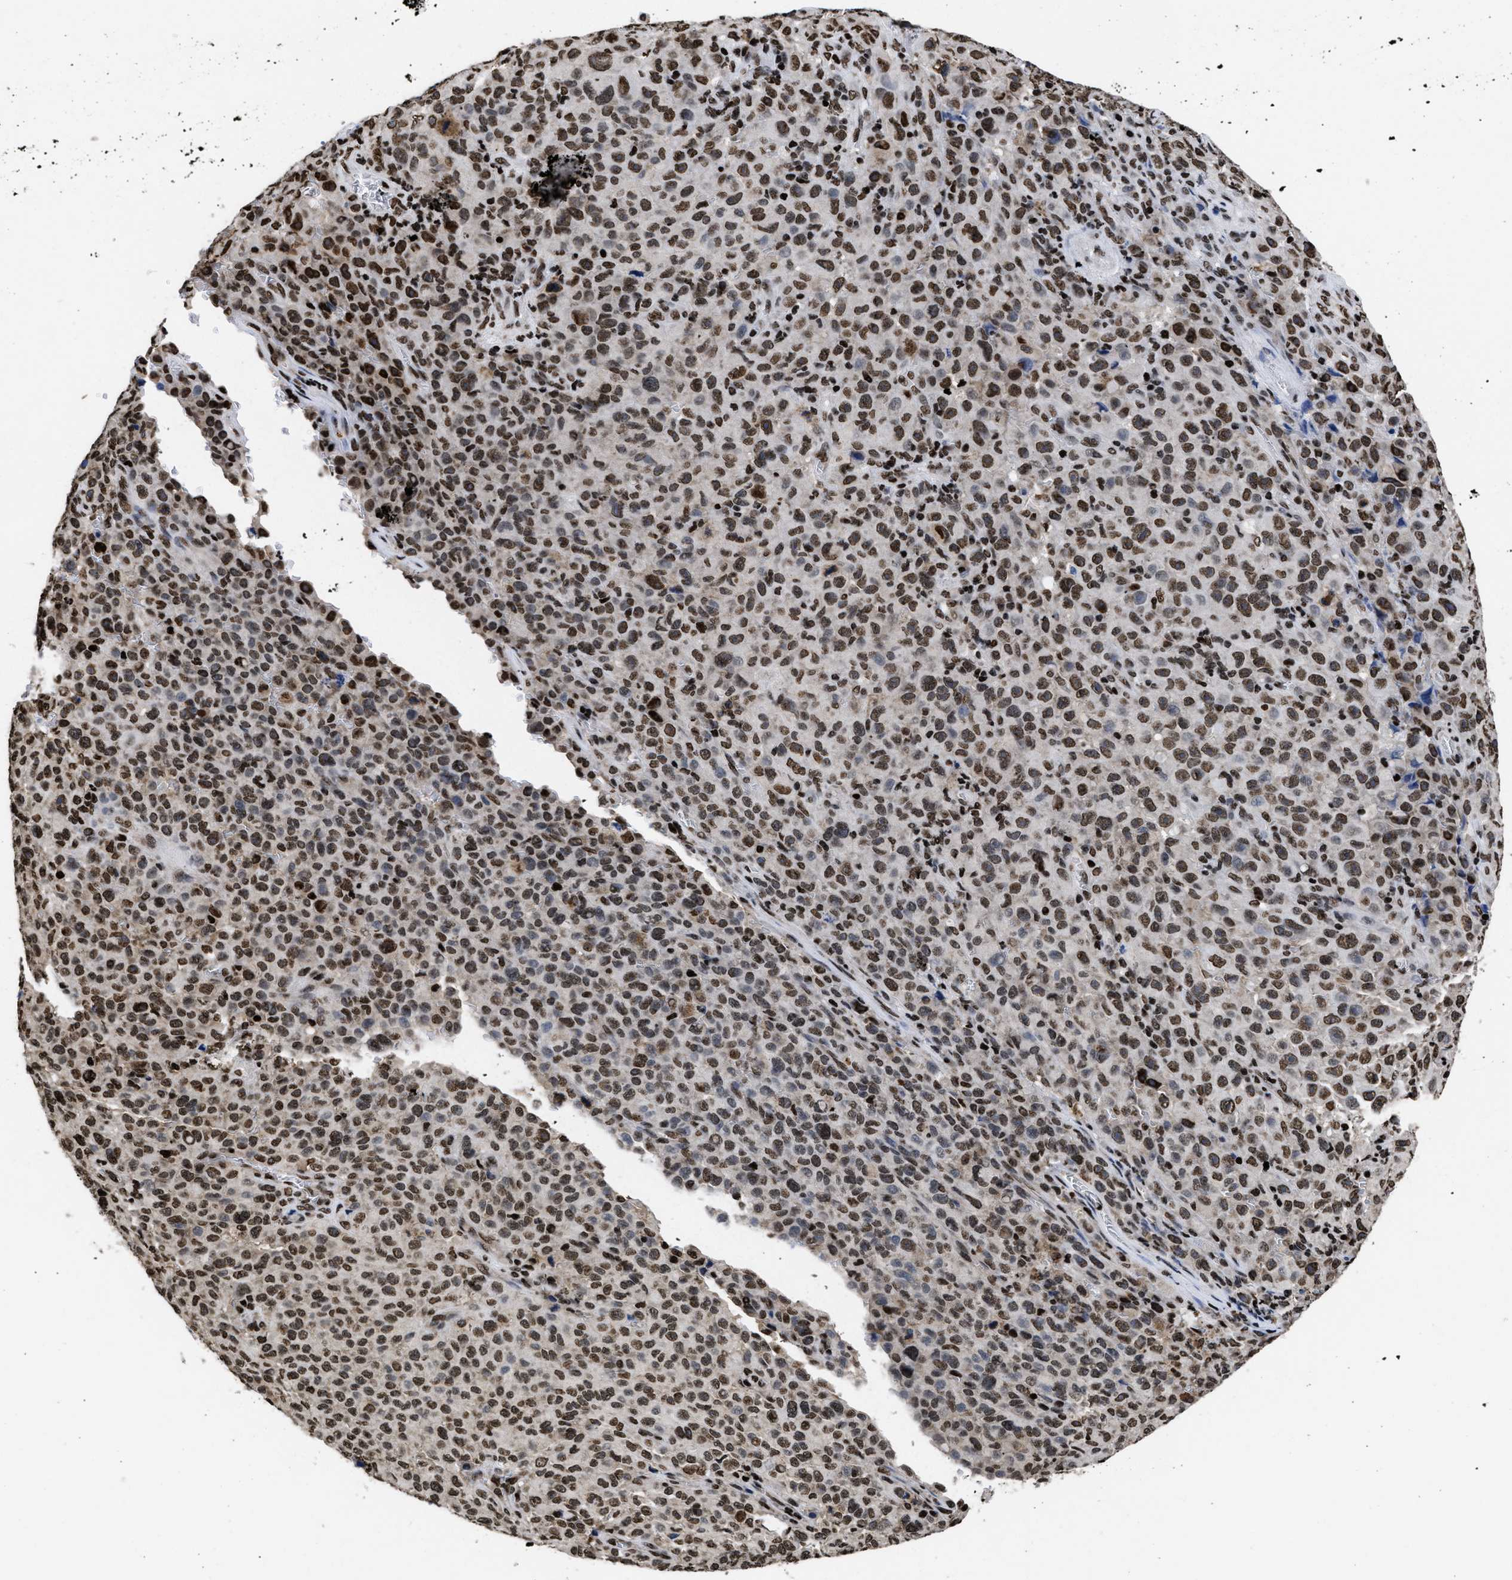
{"staining": {"intensity": "moderate", "quantity": ">75%", "location": "nuclear"}, "tissue": "melanoma", "cell_type": "Tumor cells", "image_type": "cancer", "snomed": [{"axis": "morphology", "description": "Malignant melanoma, NOS"}, {"axis": "topography", "description": "Skin"}], "caption": "Tumor cells demonstrate medium levels of moderate nuclear positivity in about >75% of cells in human melanoma.", "gene": "CALHM3", "patient": {"sex": "female", "age": 82}}